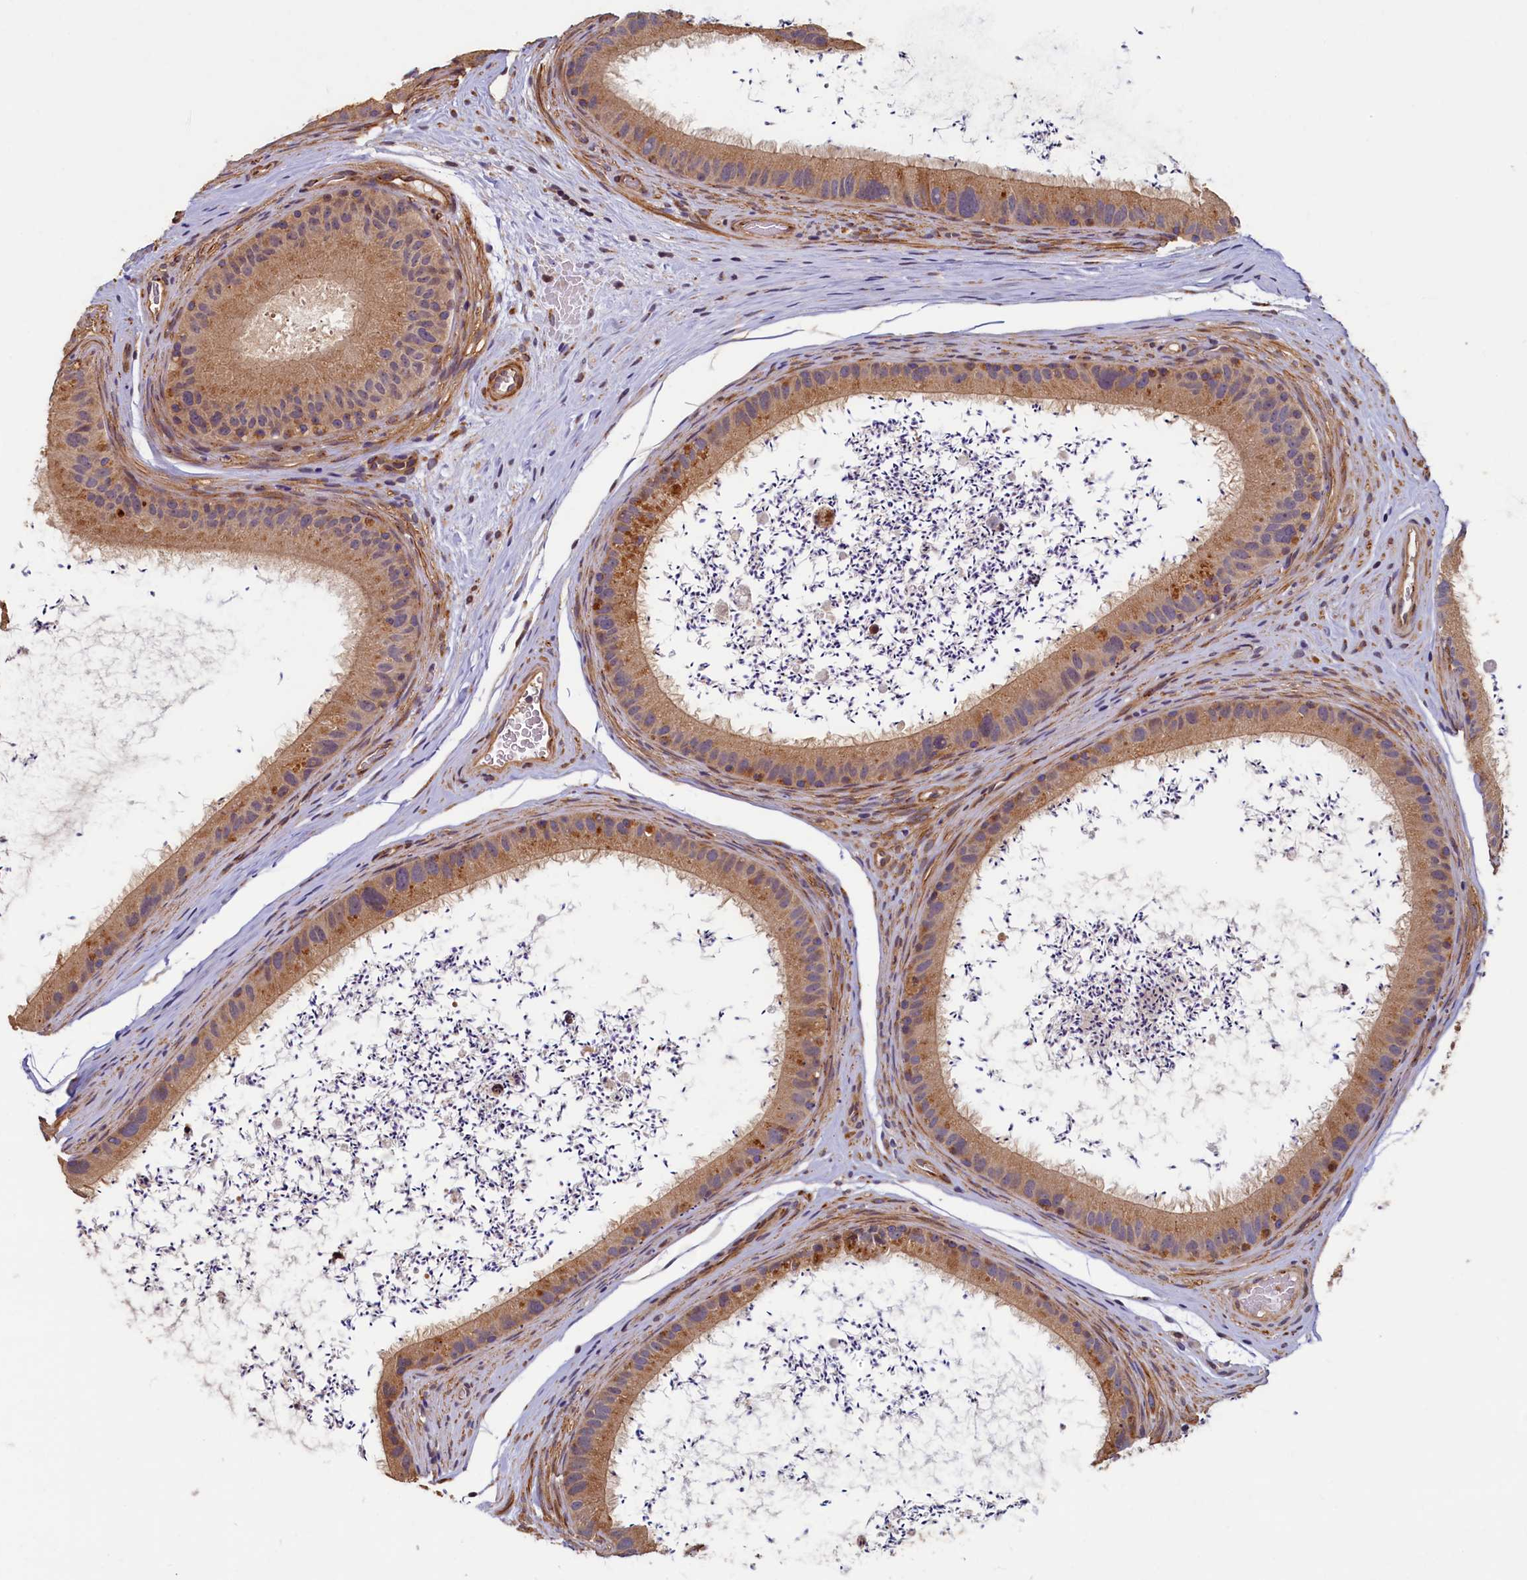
{"staining": {"intensity": "moderate", "quantity": ">75%", "location": "cytoplasmic/membranous"}, "tissue": "epididymis", "cell_type": "Glandular cells", "image_type": "normal", "snomed": [{"axis": "morphology", "description": "Normal tissue, NOS"}, {"axis": "topography", "description": "Epididymis, spermatic cord, NOS"}], "caption": "DAB immunohistochemical staining of benign epididymis exhibits moderate cytoplasmic/membranous protein expression in about >75% of glandular cells.", "gene": "TMEM181", "patient": {"sex": "male", "age": 50}}